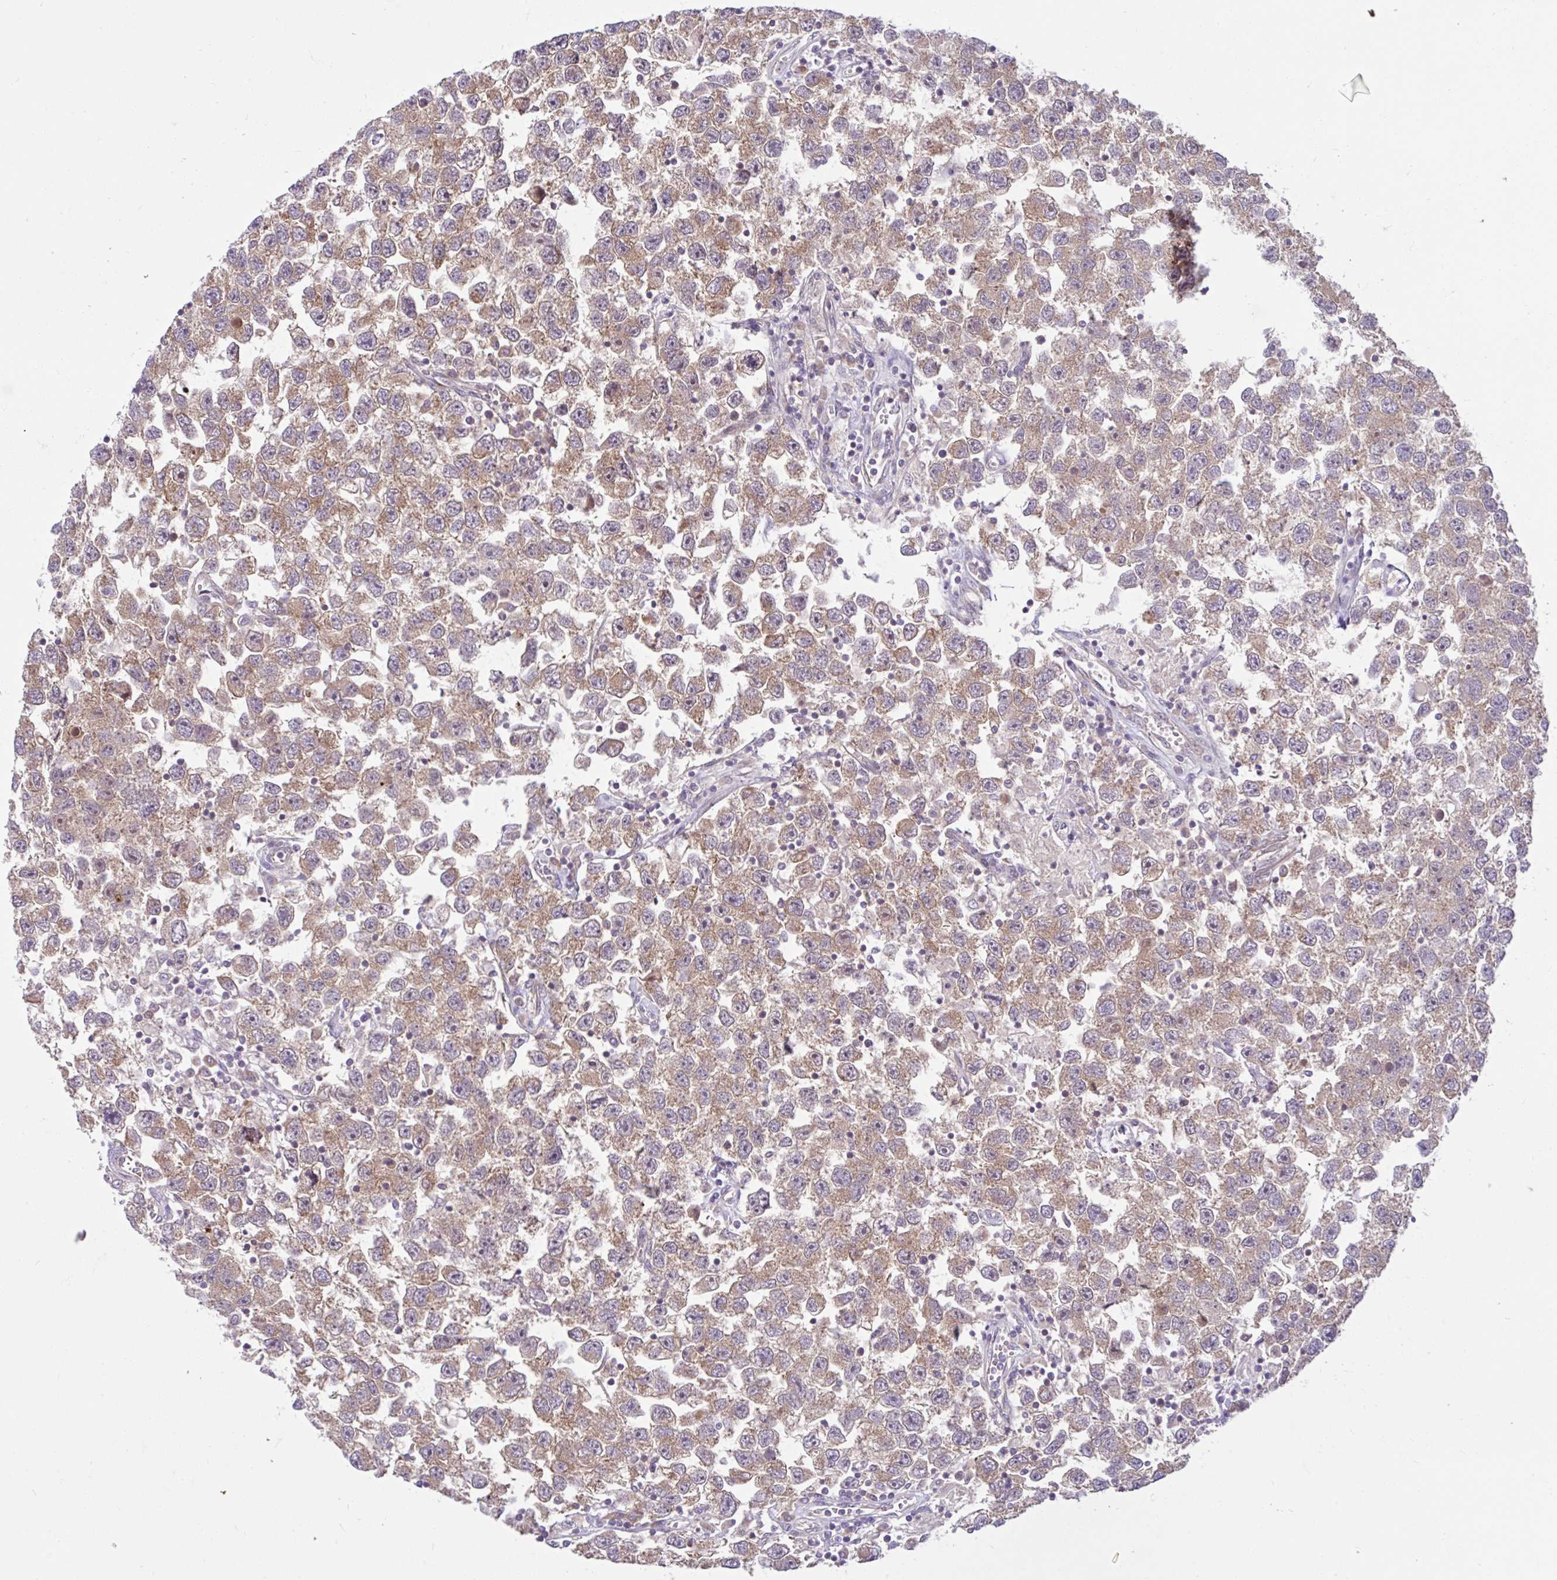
{"staining": {"intensity": "moderate", "quantity": ">75%", "location": "cytoplasmic/membranous"}, "tissue": "testis cancer", "cell_type": "Tumor cells", "image_type": "cancer", "snomed": [{"axis": "morphology", "description": "Seminoma, NOS"}, {"axis": "topography", "description": "Testis"}], "caption": "Seminoma (testis) stained with a brown dye demonstrates moderate cytoplasmic/membranous positive staining in approximately >75% of tumor cells.", "gene": "NTPCR", "patient": {"sex": "male", "age": 26}}